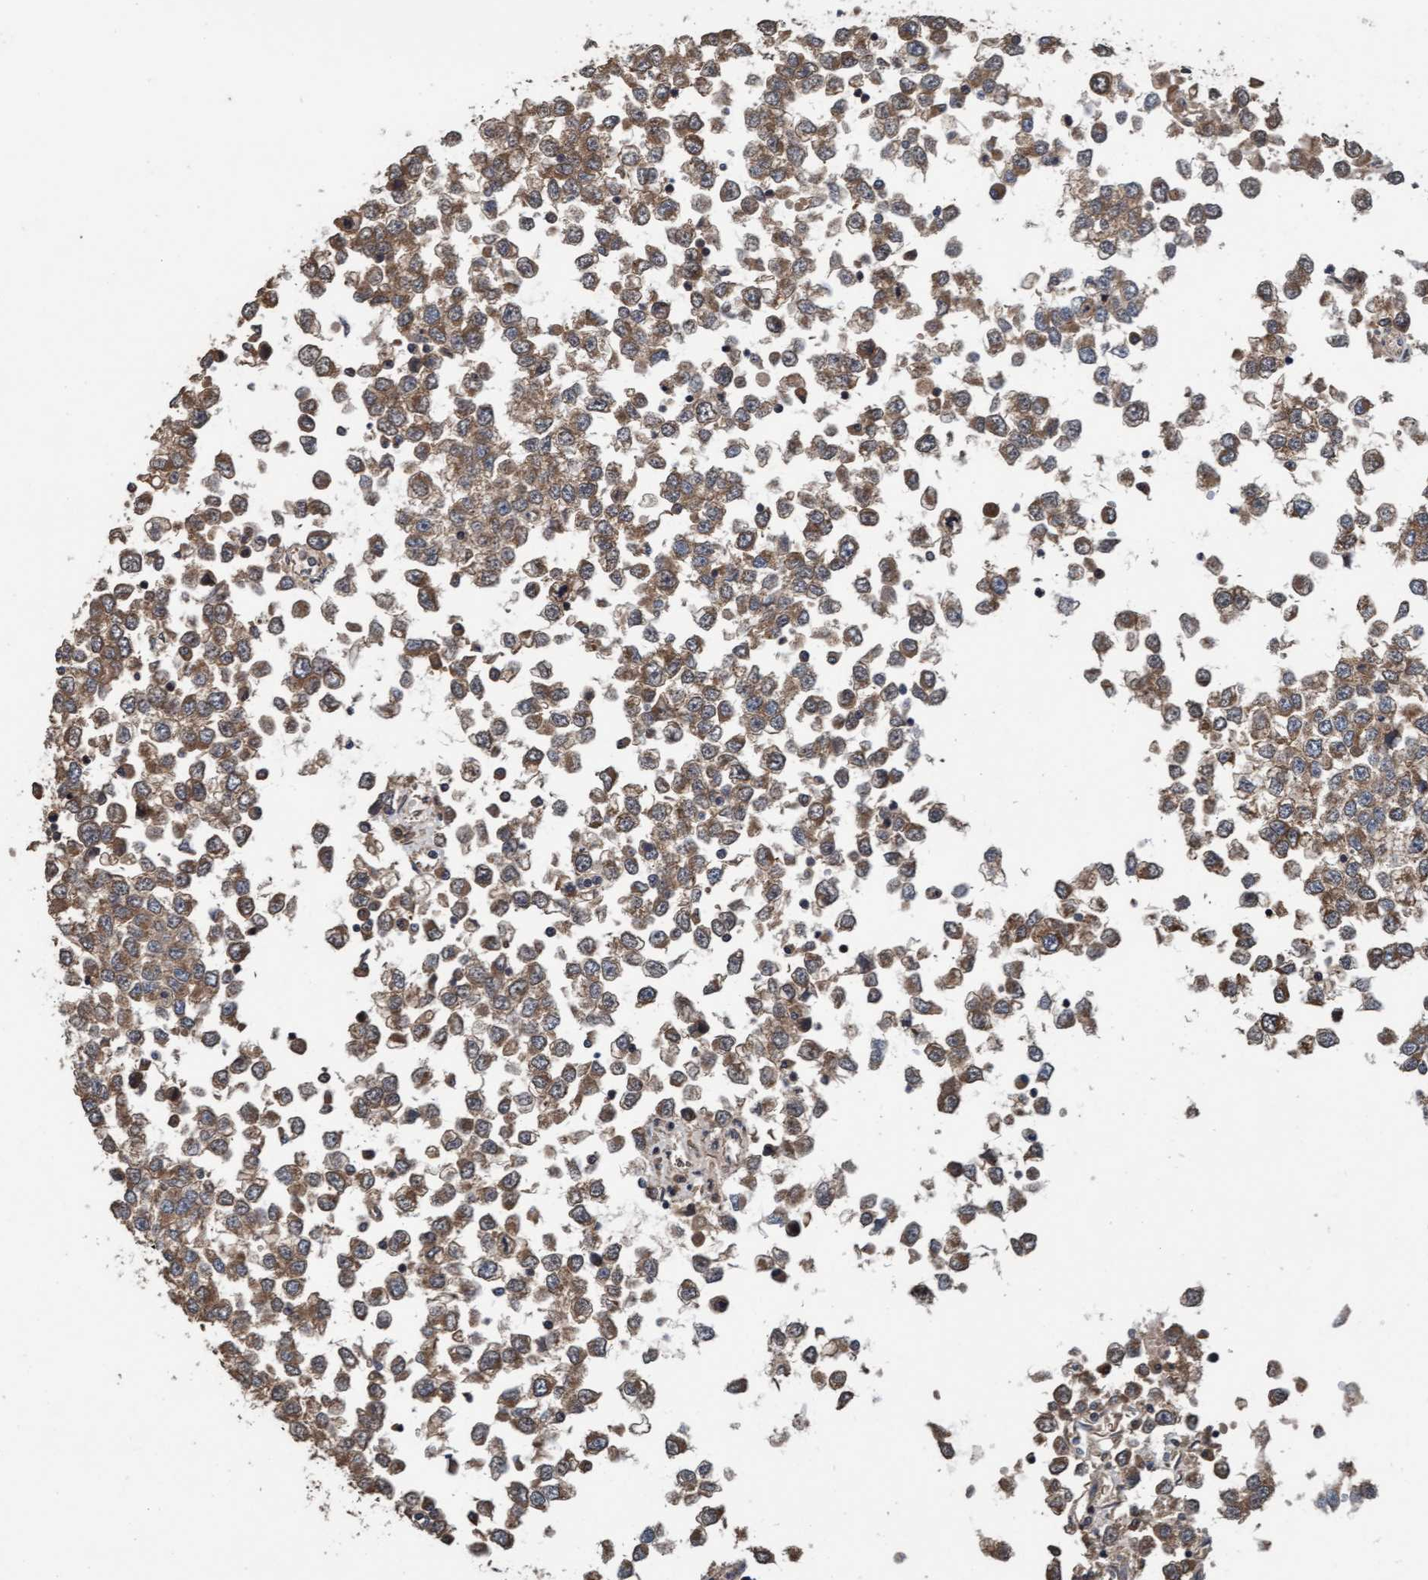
{"staining": {"intensity": "weak", "quantity": ">75%", "location": "cytoplasmic/membranous"}, "tissue": "testis cancer", "cell_type": "Tumor cells", "image_type": "cancer", "snomed": [{"axis": "morphology", "description": "Seminoma, NOS"}, {"axis": "topography", "description": "Testis"}], "caption": "Immunohistochemistry (DAB (3,3'-diaminobenzidine)) staining of seminoma (testis) reveals weak cytoplasmic/membranous protein positivity in approximately >75% of tumor cells.", "gene": "MLXIP", "patient": {"sex": "male", "age": 65}}